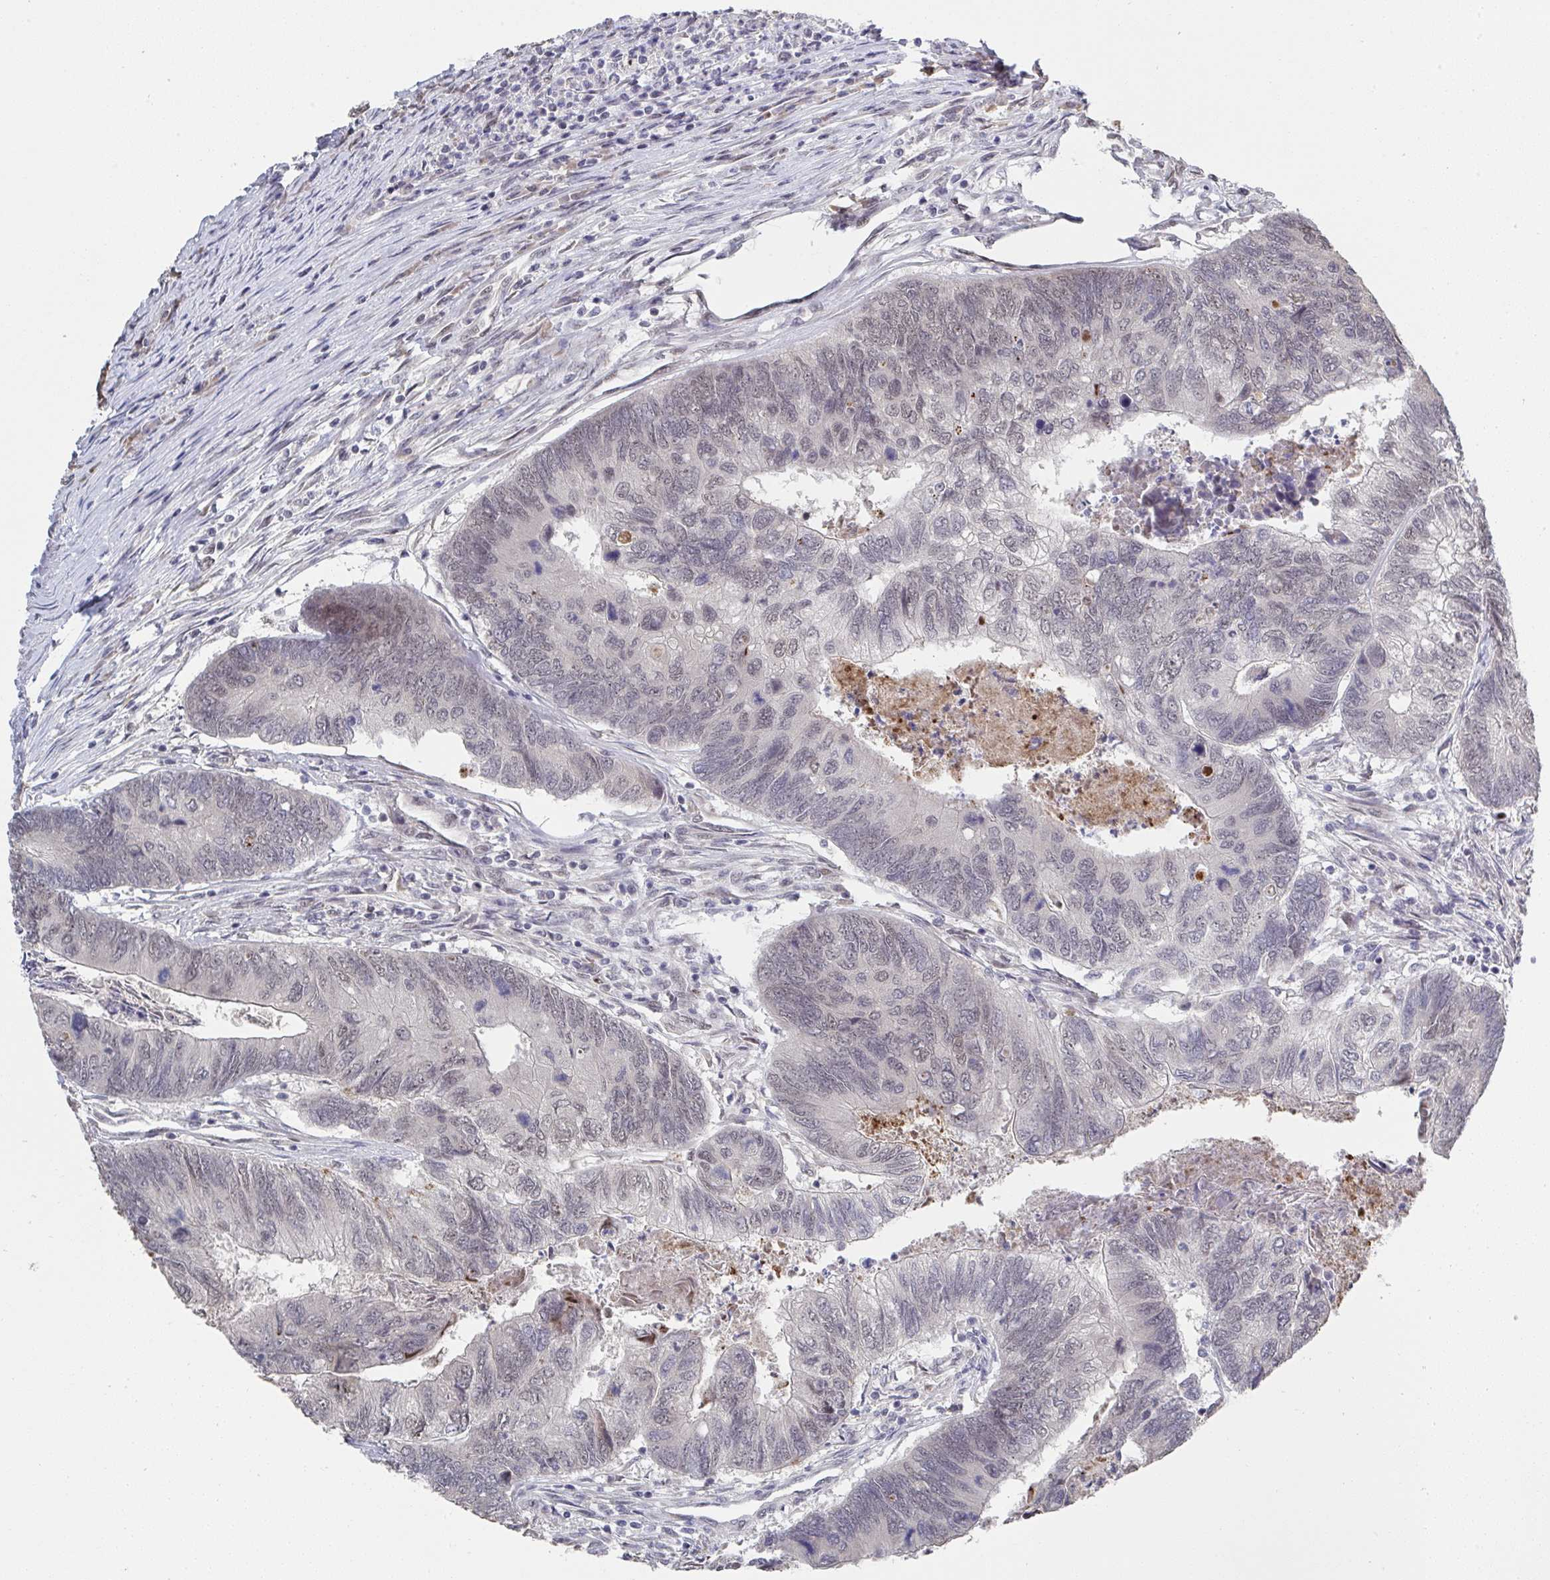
{"staining": {"intensity": "weak", "quantity": "25%-75%", "location": "nuclear"}, "tissue": "colorectal cancer", "cell_type": "Tumor cells", "image_type": "cancer", "snomed": [{"axis": "morphology", "description": "Adenocarcinoma, NOS"}, {"axis": "topography", "description": "Colon"}], "caption": "IHC (DAB) staining of human colorectal cancer (adenocarcinoma) shows weak nuclear protein positivity in approximately 25%-75% of tumor cells.", "gene": "JMJD1C", "patient": {"sex": "female", "age": 67}}